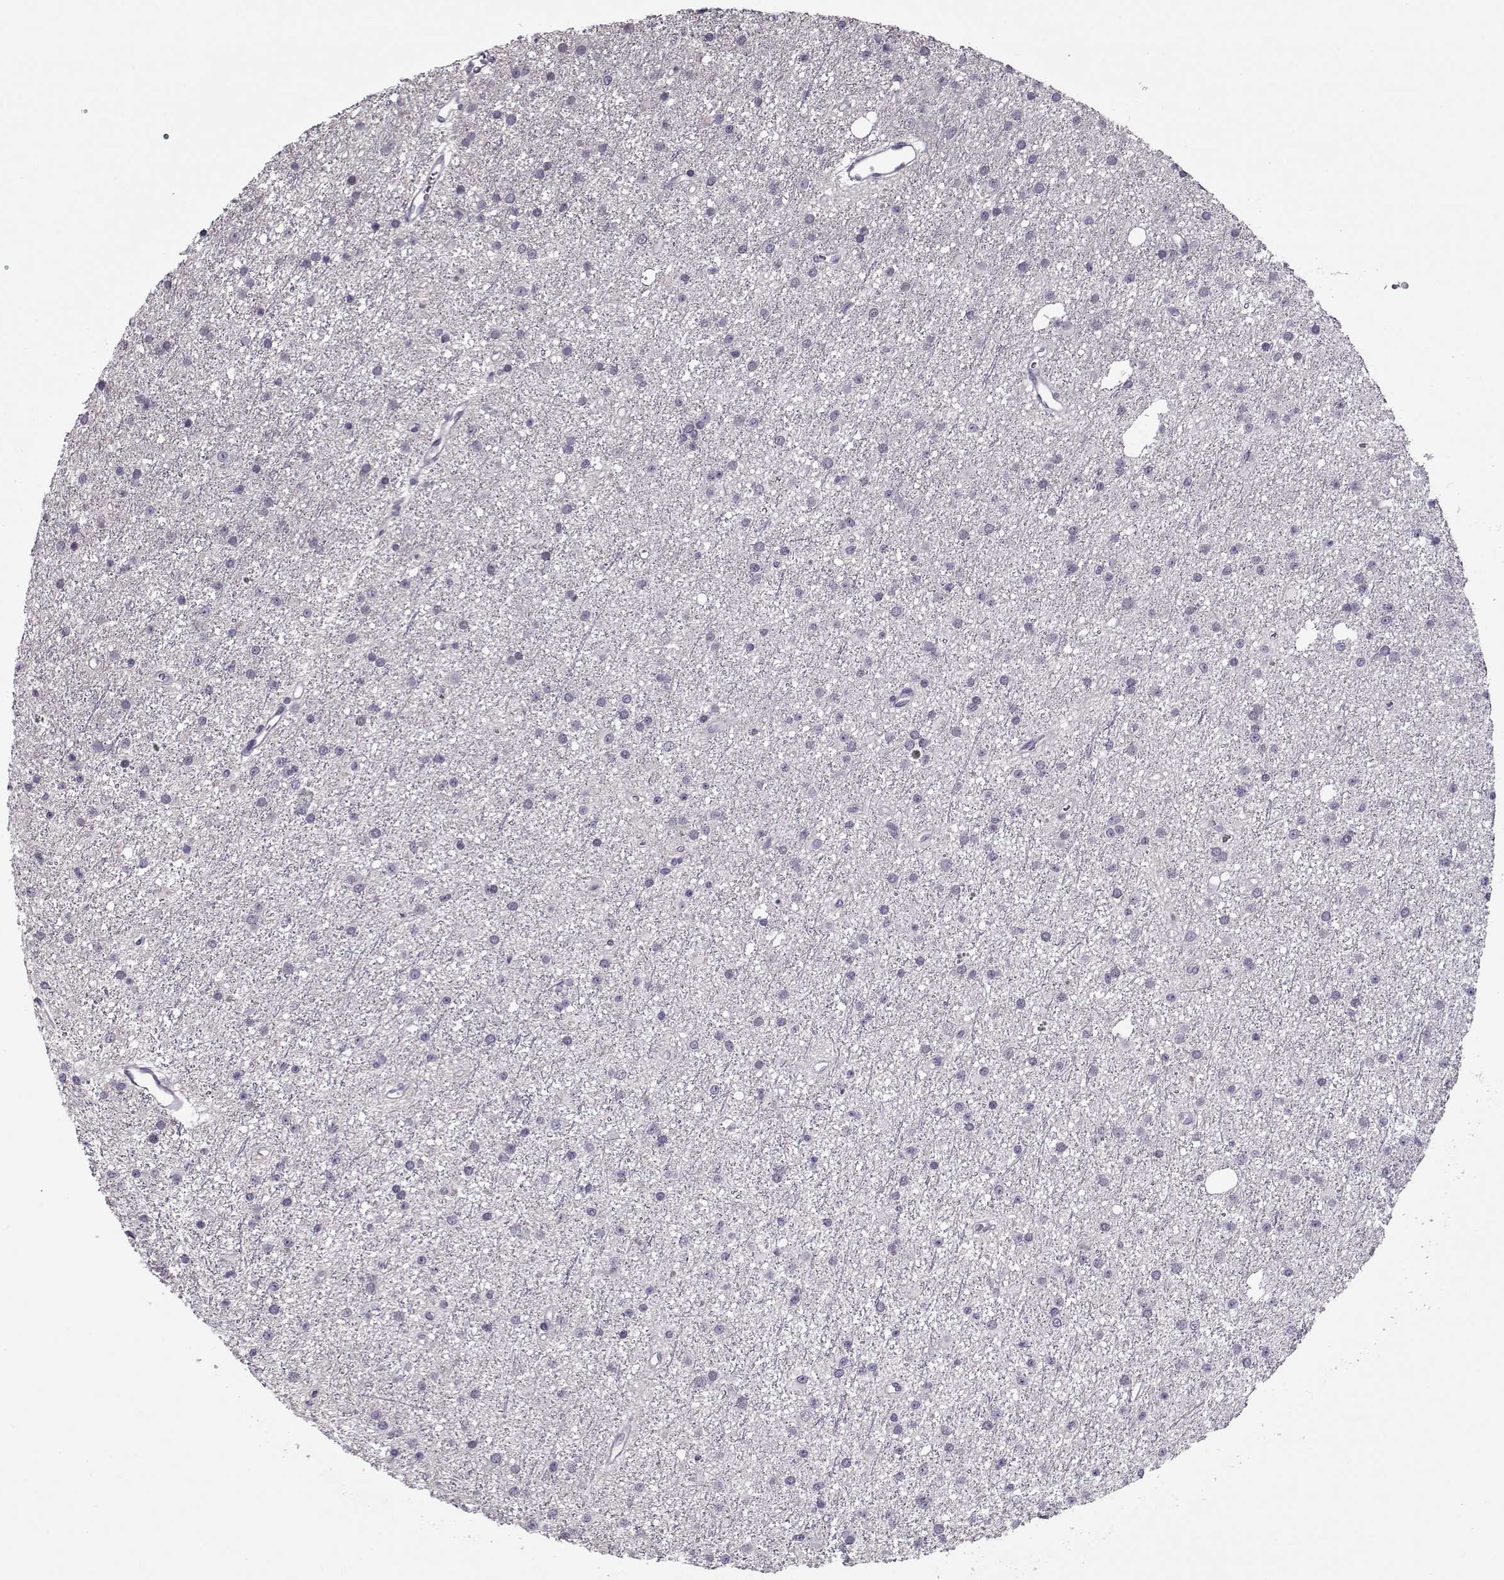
{"staining": {"intensity": "negative", "quantity": "none", "location": "none"}, "tissue": "glioma", "cell_type": "Tumor cells", "image_type": "cancer", "snomed": [{"axis": "morphology", "description": "Glioma, malignant, Low grade"}, {"axis": "topography", "description": "Brain"}], "caption": "DAB immunohistochemical staining of human malignant glioma (low-grade) exhibits no significant staining in tumor cells.", "gene": "CIBAR1", "patient": {"sex": "male", "age": 27}}